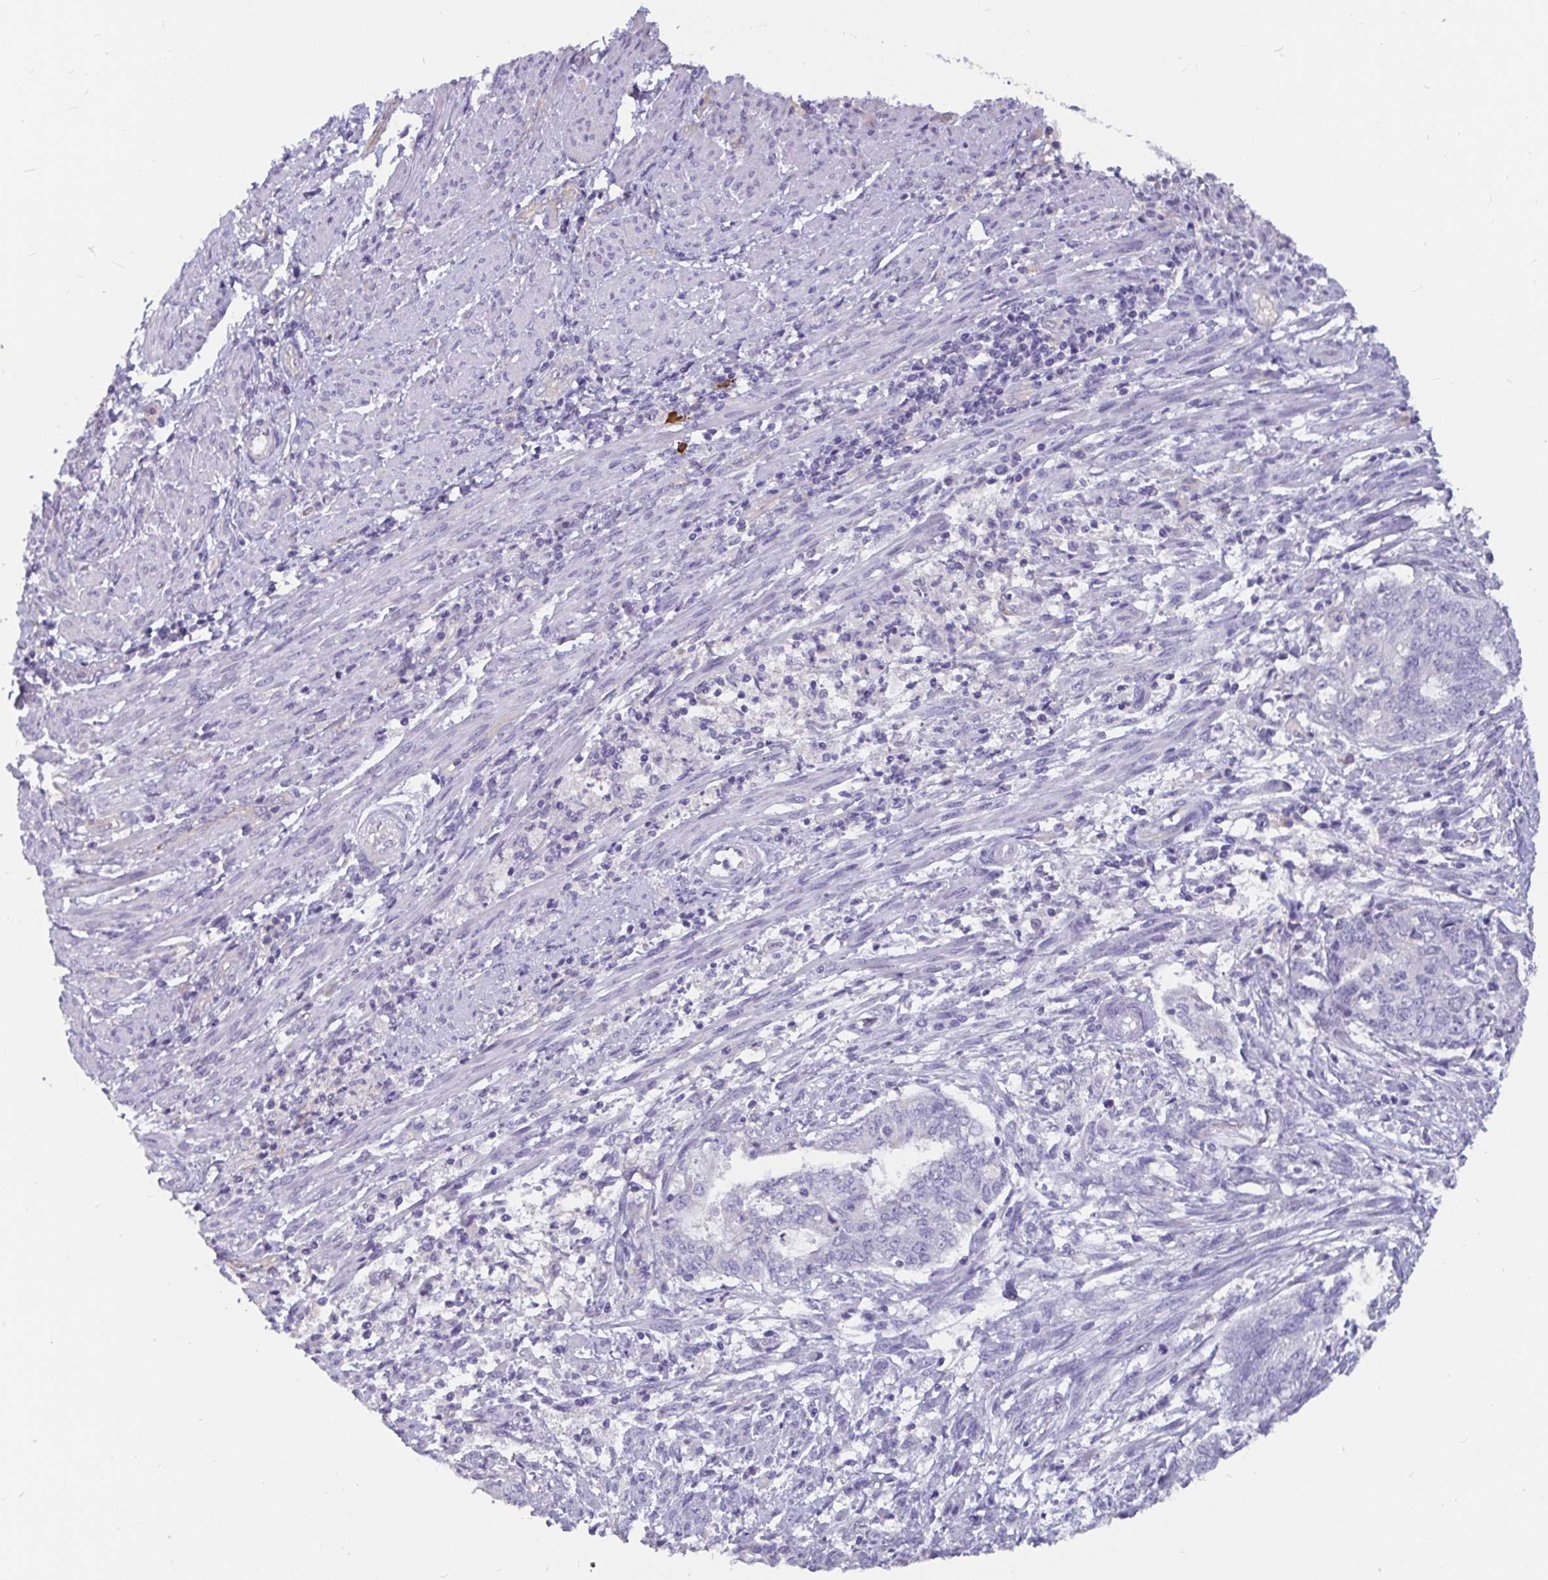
{"staining": {"intensity": "negative", "quantity": "none", "location": "none"}, "tissue": "endometrial cancer", "cell_type": "Tumor cells", "image_type": "cancer", "snomed": [{"axis": "morphology", "description": "Adenocarcinoma, NOS"}, {"axis": "topography", "description": "Endometrium"}], "caption": "Tumor cells are negative for brown protein staining in endometrial adenocarcinoma.", "gene": "ADAMTS6", "patient": {"sex": "female", "age": 65}}